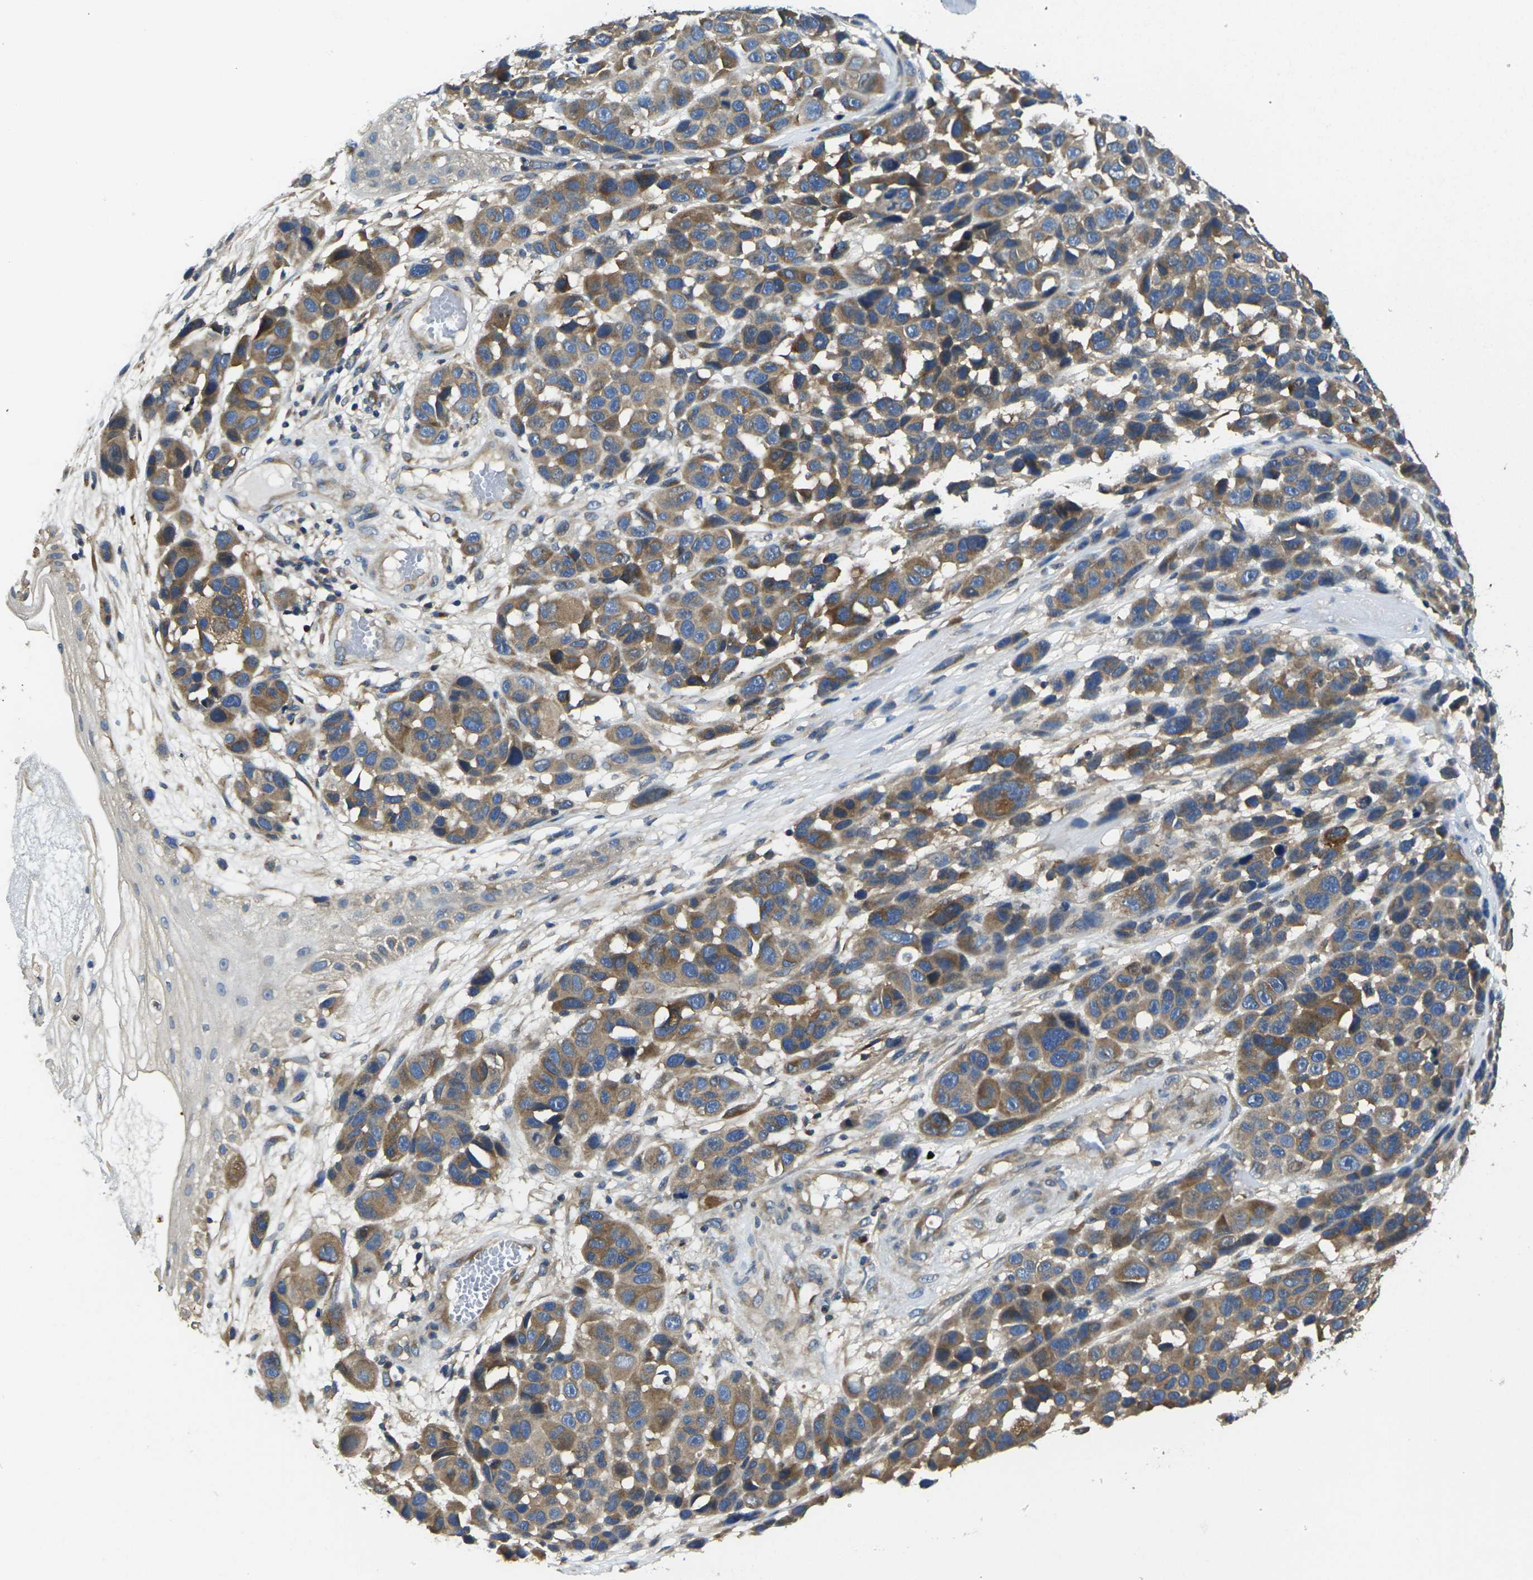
{"staining": {"intensity": "moderate", "quantity": ">75%", "location": "cytoplasmic/membranous"}, "tissue": "melanoma", "cell_type": "Tumor cells", "image_type": "cancer", "snomed": [{"axis": "morphology", "description": "Malignant melanoma, NOS"}, {"axis": "topography", "description": "Skin"}], "caption": "Melanoma was stained to show a protein in brown. There is medium levels of moderate cytoplasmic/membranous expression in about >75% of tumor cells. Immunohistochemistry (ihc) stains the protein of interest in brown and the nuclei are stained blue.", "gene": "TMCC2", "patient": {"sex": "male", "age": 53}}